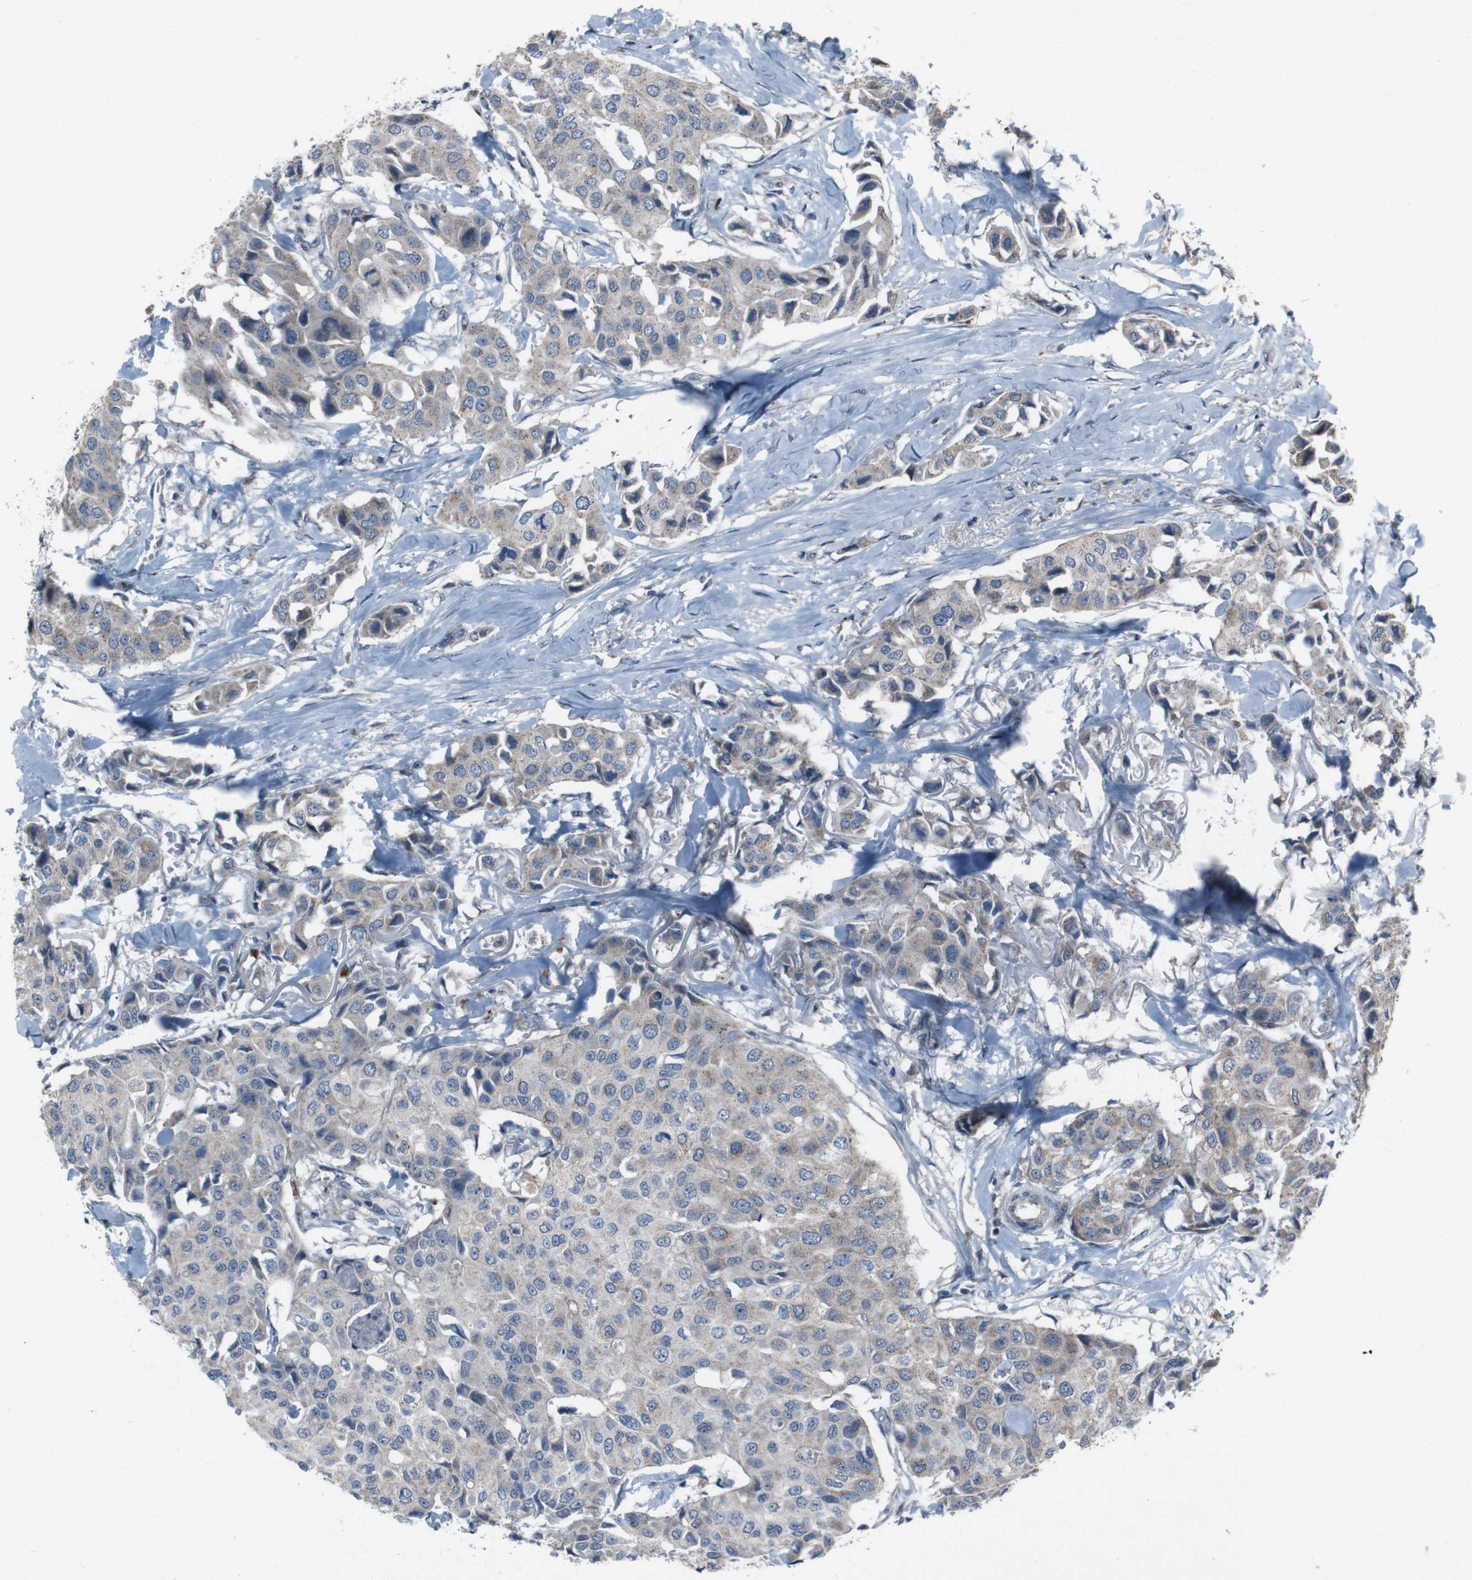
{"staining": {"intensity": "weak", "quantity": ">75%", "location": "cytoplasmic/membranous"}, "tissue": "breast cancer", "cell_type": "Tumor cells", "image_type": "cancer", "snomed": [{"axis": "morphology", "description": "Duct carcinoma"}, {"axis": "topography", "description": "Breast"}], "caption": "The image shows immunohistochemical staining of breast infiltrating ductal carcinoma. There is weak cytoplasmic/membranous positivity is seen in about >75% of tumor cells.", "gene": "EFNA5", "patient": {"sex": "female", "age": 80}}